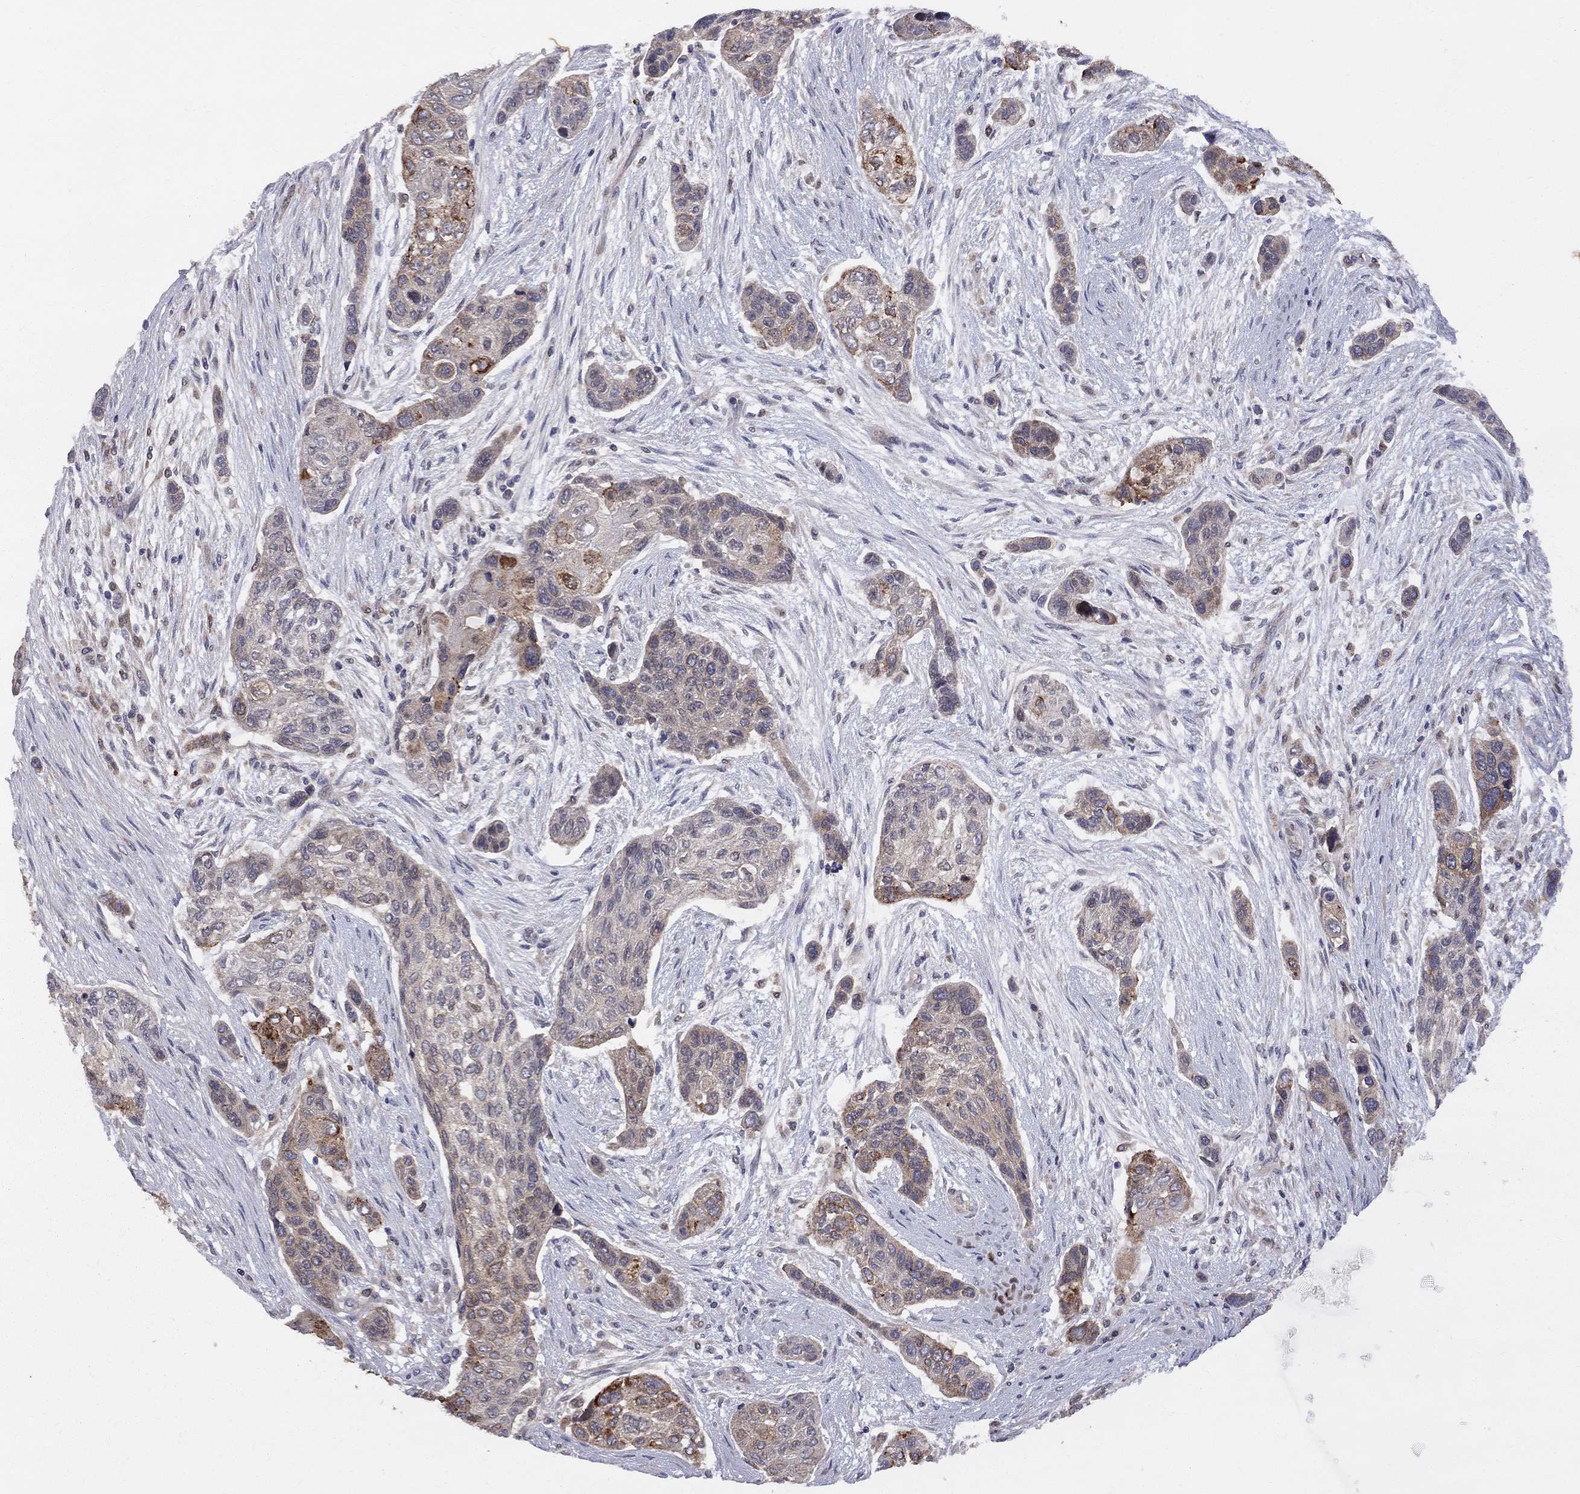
{"staining": {"intensity": "moderate", "quantity": "<25%", "location": "cytoplasmic/membranous"}, "tissue": "lung cancer", "cell_type": "Tumor cells", "image_type": "cancer", "snomed": [{"axis": "morphology", "description": "Squamous cell carcinoma, NOS"}, {"axis": "topography", "description": "Lung"}], "caption": "Protein expression analysis of lung cancer displays moderate cytoplasmic/membranous positivity in approximately <25% of tumor cells.", "gene": "CNOT11", "patient": {"sex": "male", "age": 69}}